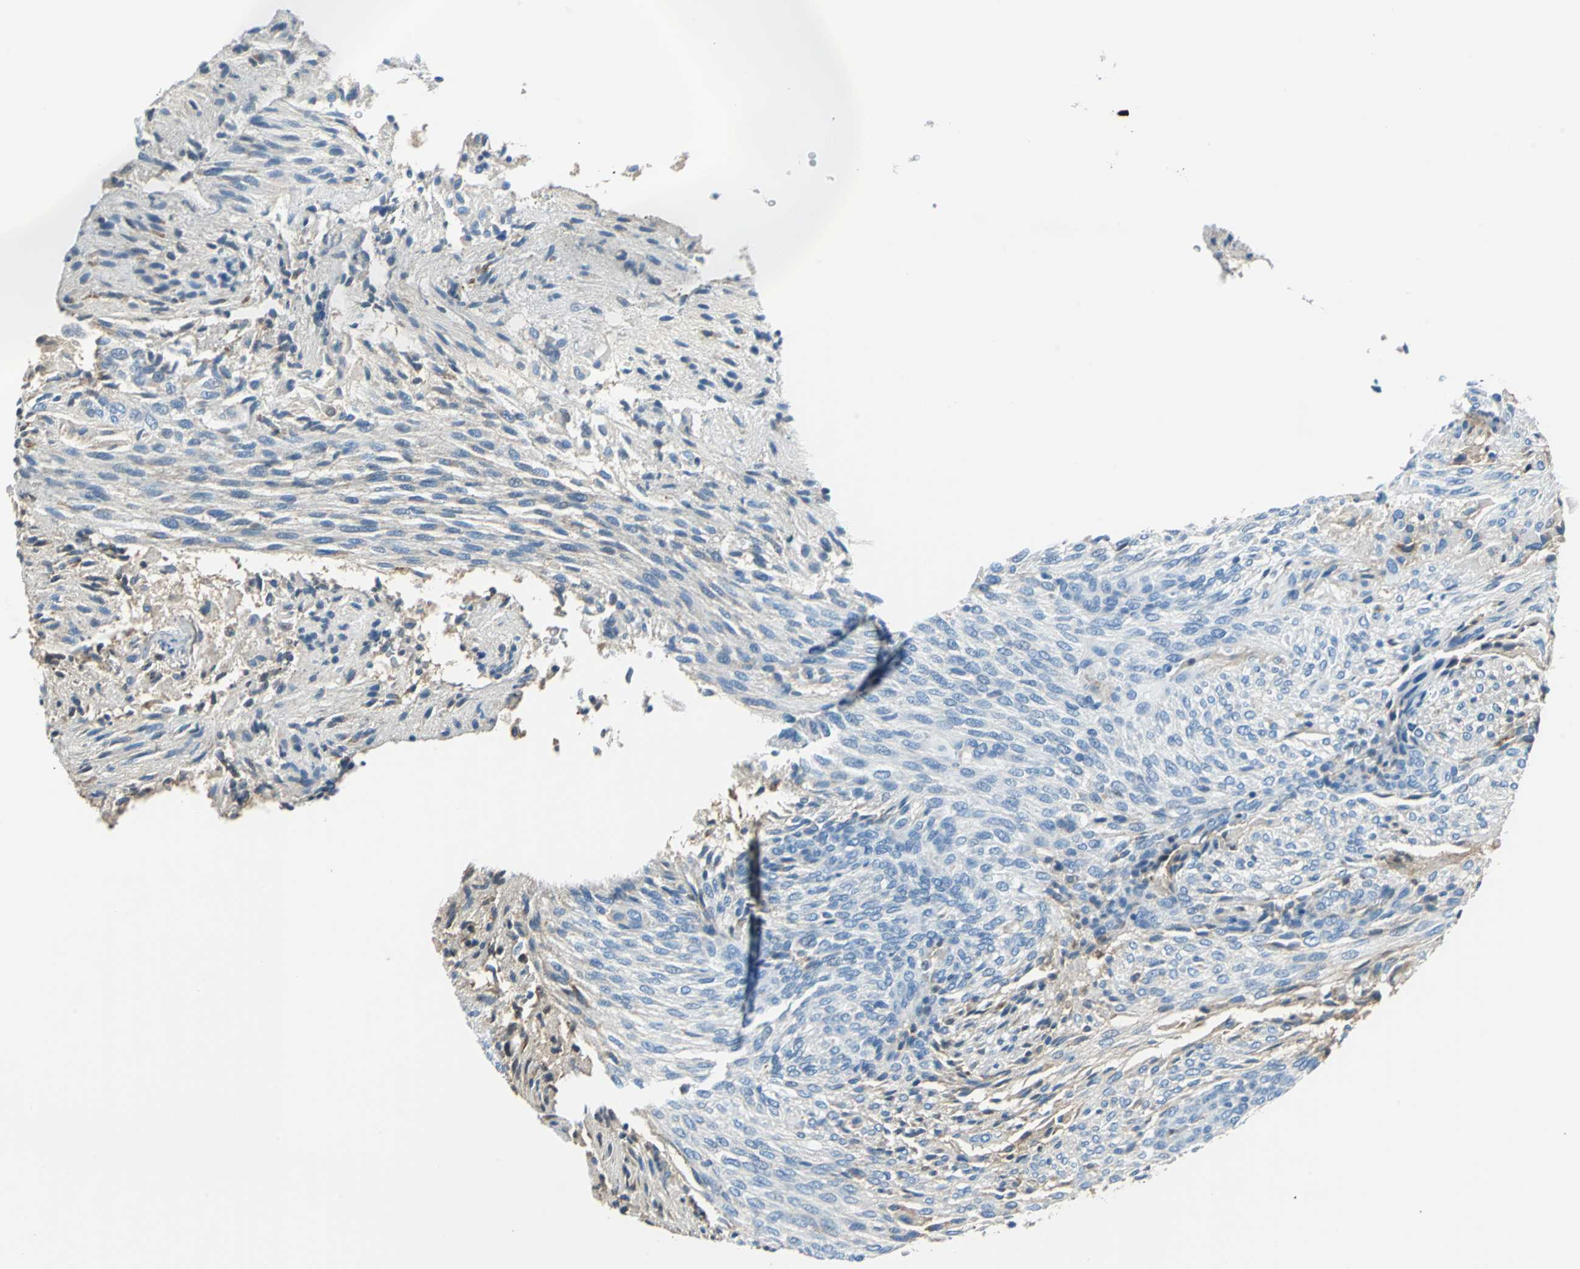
{"staining": {"intensity": "weak", "quantity": "<25%", "location": "cytoplasmic/membranous"}, "tissue": "glioma", "cell_type": "Tumor cells", "image_type": "cancer", "snomed": [{"axis": "morphology", "description": "Glioma, malignant, High grade"}, {"axis": "topography", "description": "Cerebral cortex"}], "caption": "A histopathology image of human malignant glioma (high-grade) is negative for staining in tumor cells.", "gene": "ALB", "patient": {"sex": "female", "age": 55}}